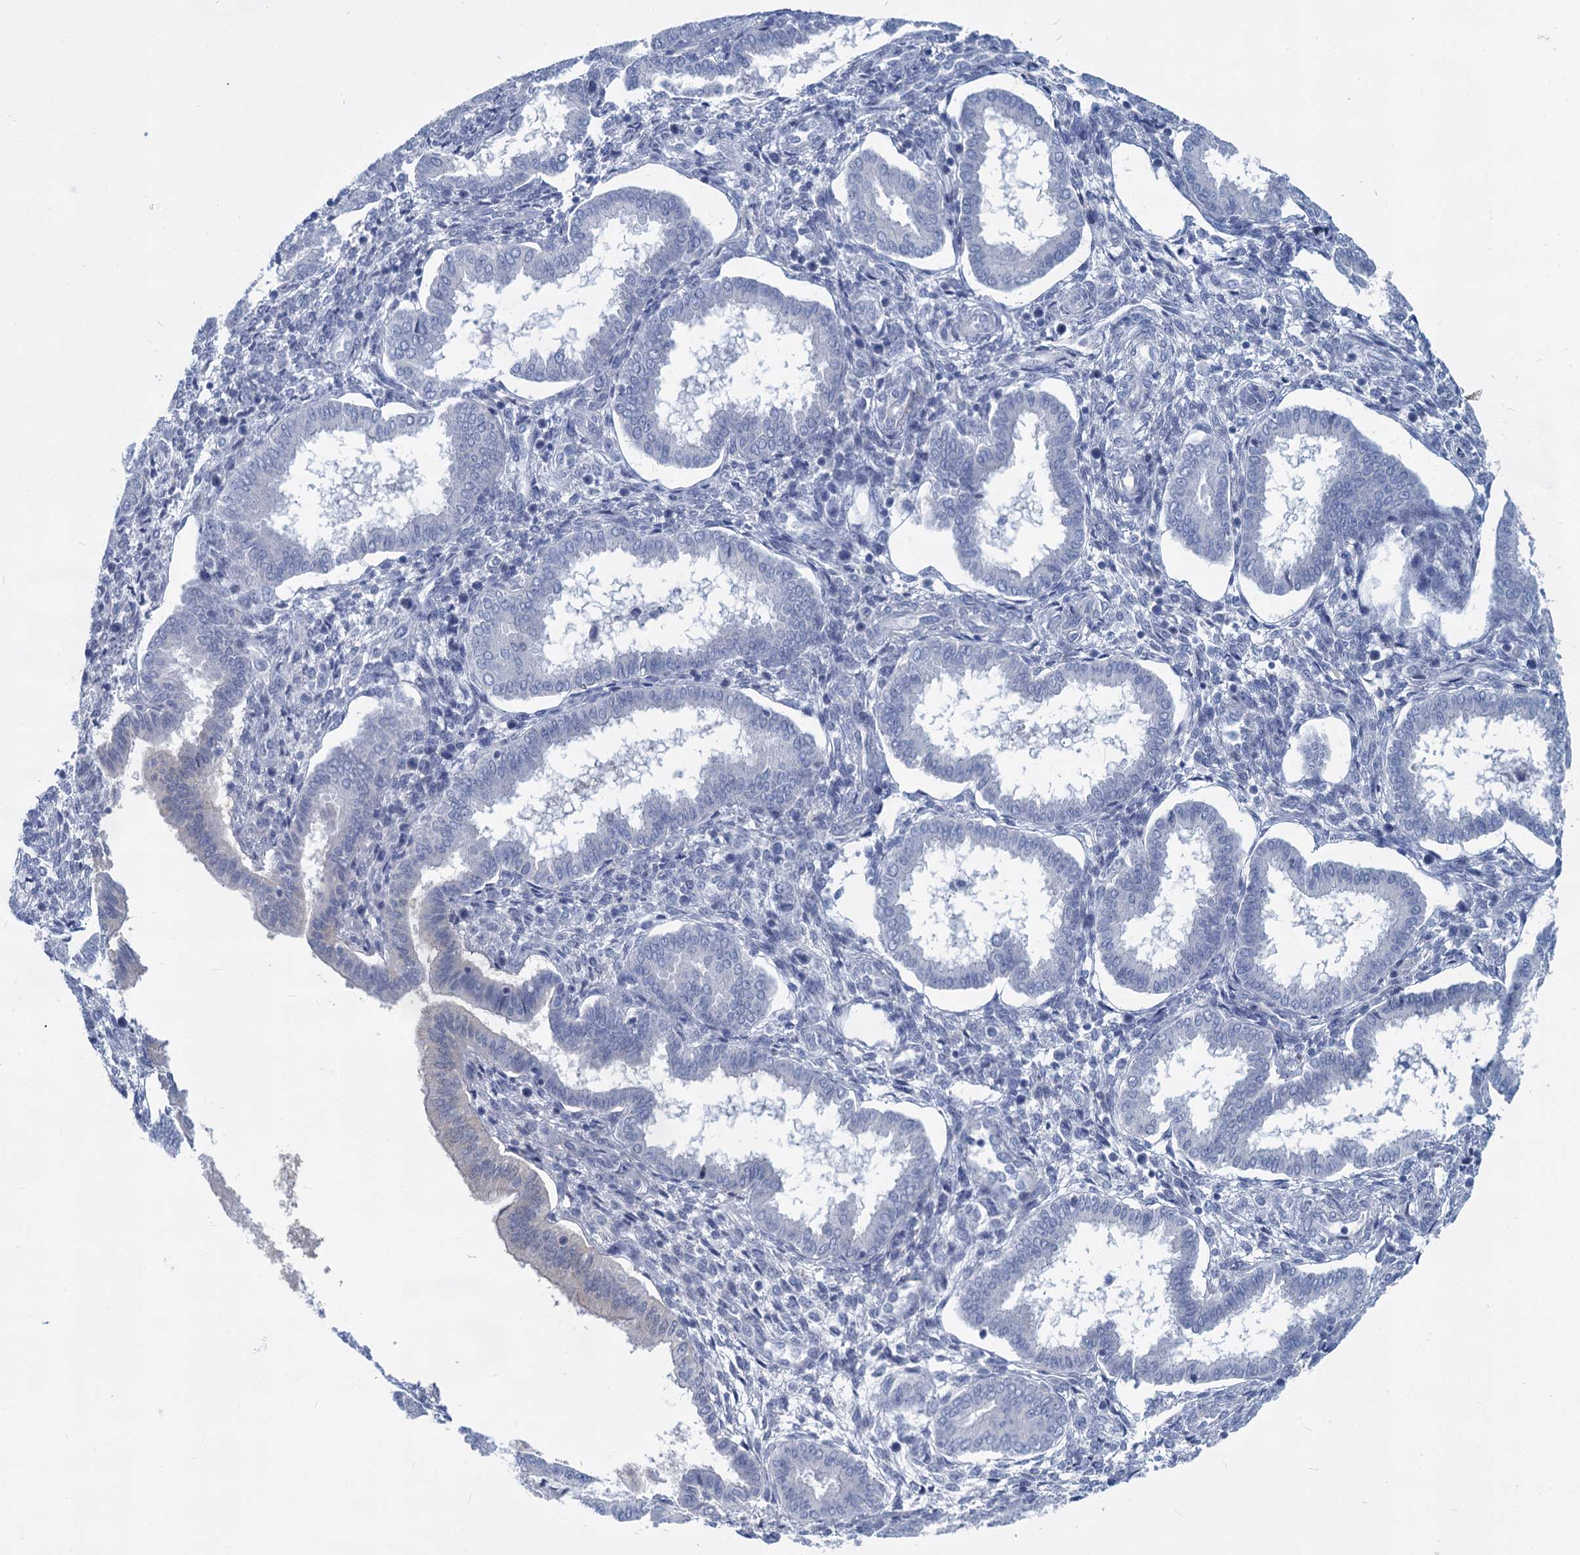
{"staining": {"intensity": "negative", "quantity": "none", "location": "none"}, "tissue": "endometrium", "cell_type": "Cells in endometrial stroma", "image_type": "normal", "snomed": [{"axis": "morphology", "description": "Normal tissue, NOS"}, {"axis": "topography", "description": "Endometrium"}], "caption": "An immunohistochemistry (IHC) image of unremarkable endometrium is shown. There is no staining in cells in endometrial stroma of endometrium.", "gene": "GSTM3", "patient": {"sex": "female", "age": 24}}